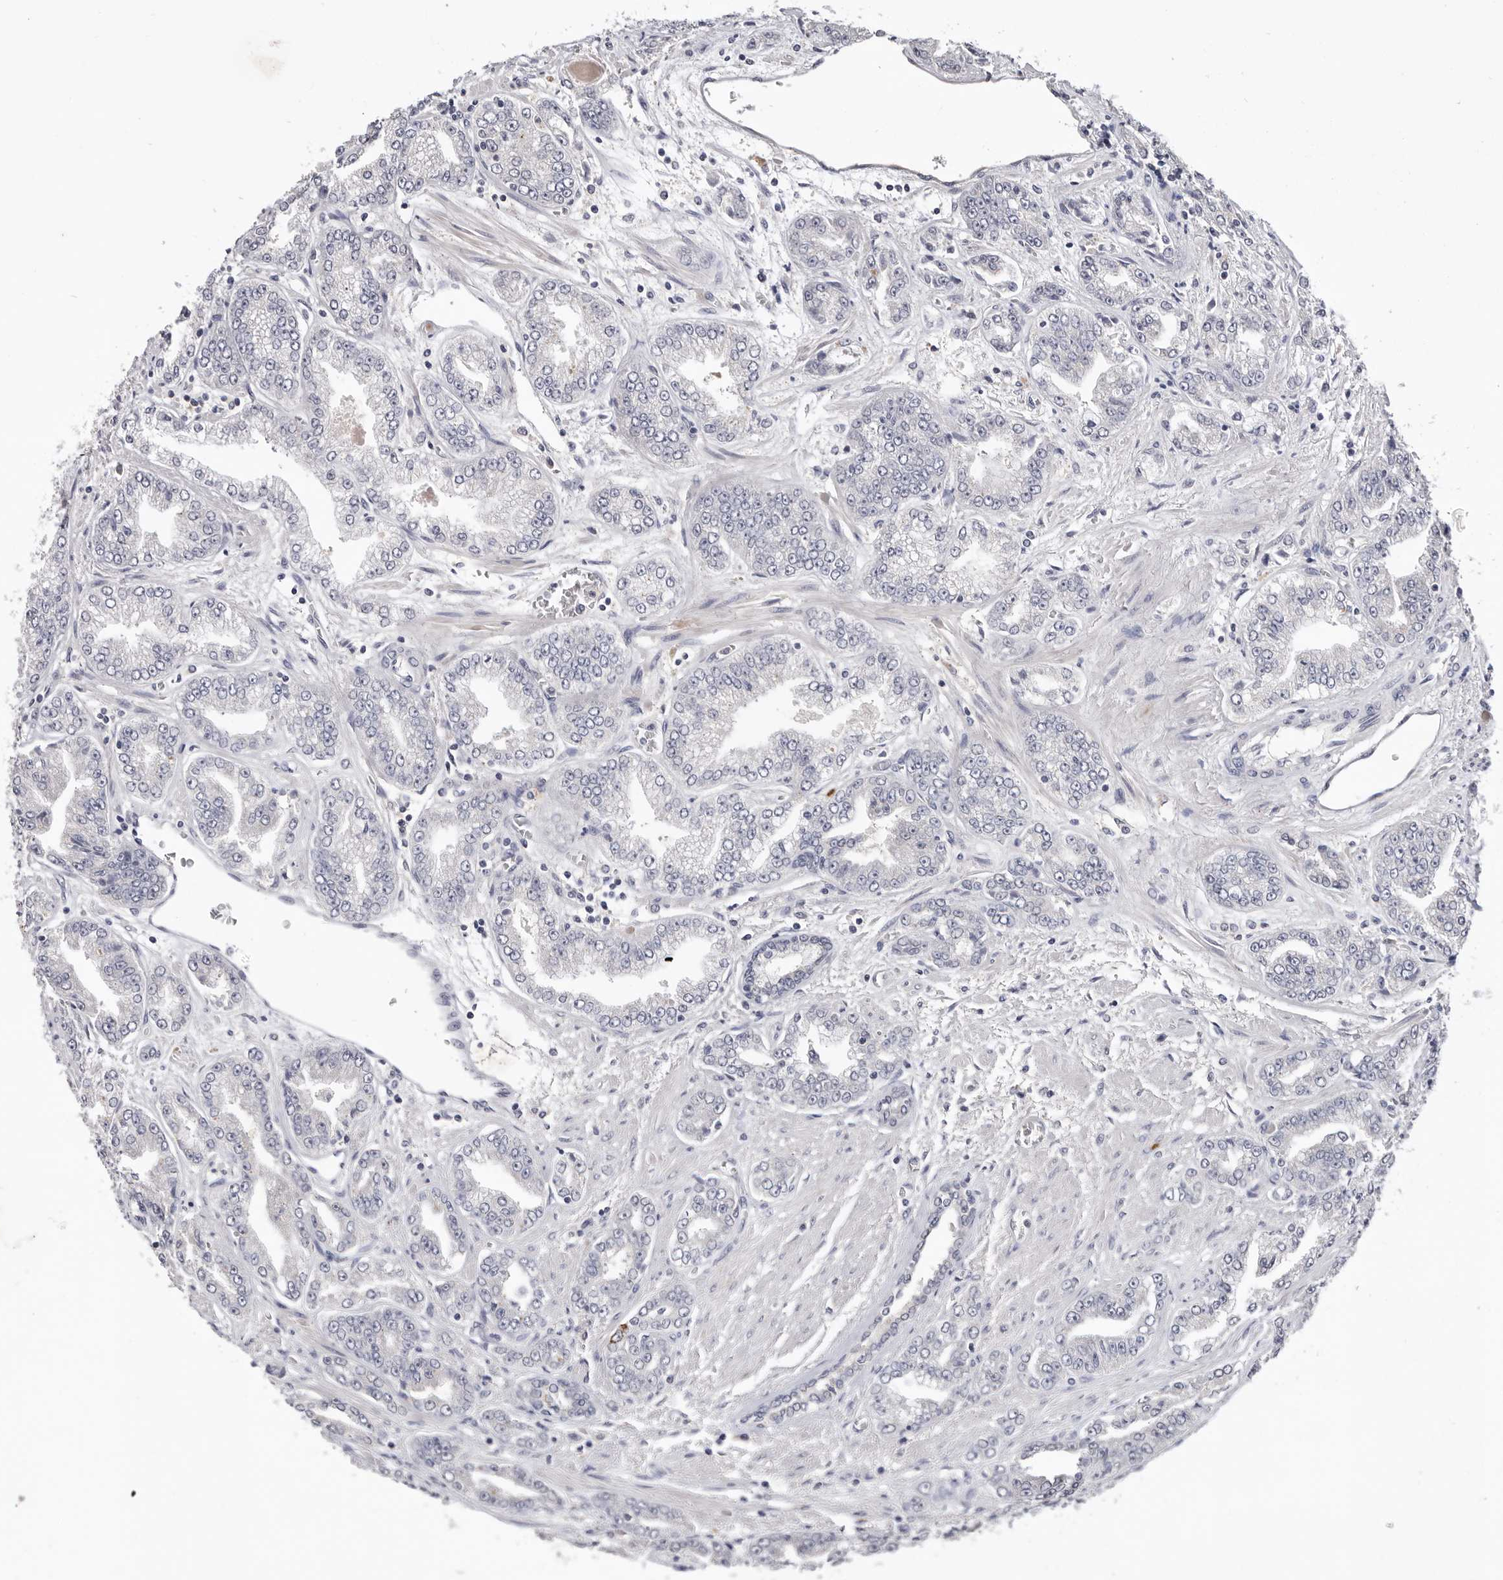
{"staining": {"intensity": "negative", "quantity": "none", "location": "none"}, "tissue": "prostate cancer", "cell_type": "Tumor cells", "image_type": "cancer", "snomed": [{"axis": "morphology", "description": "Adenocarcinoma, High grade"}, {"axis": "topography", "description": "Prostate"}], "caption": "The photomicrograph demonstrates no staining of tumor cells in adenocarcinoma (high-grade) (prostate).", "gene": "DOP1A", "patient": {"sex": "male", "age": 71}}